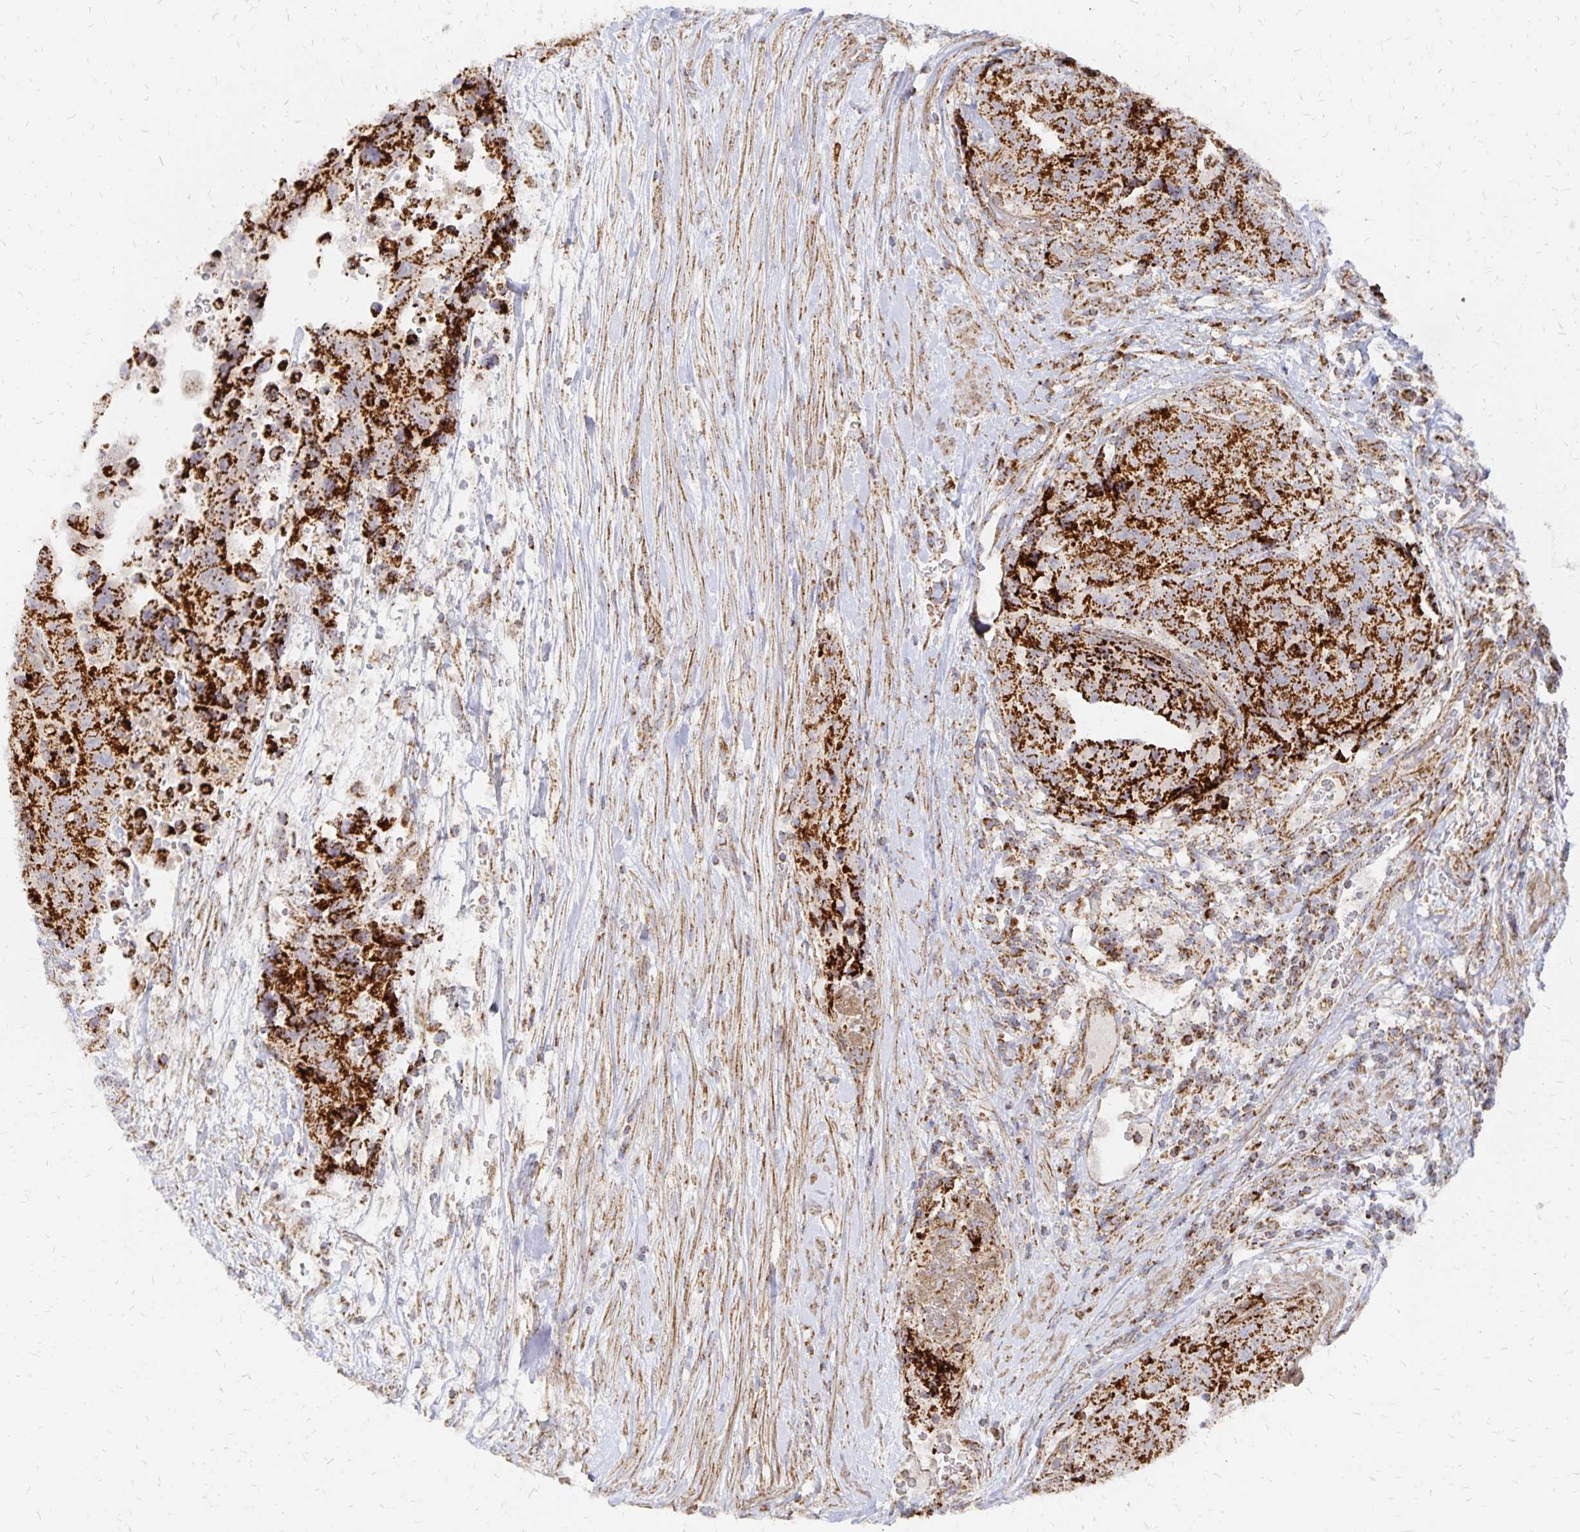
{"staining": {"intensity": "strong", "quantity": ">75%", "location": "cytoplasmic/membranous"}, "tissue": "testis cancer", "cell_type": "Tumor cells", "image_type": "cancer", "snomed": [{"axis": "morphology", "description": "Carcinoma, Embryonal, NOS"}, {"axis": "topography", "description": "Testis"}], "caption": "The histopathology image exhibits immunohistochemical staining of testis cancer (embryonal carcinoma). There is strong cytoplasmic/membranous expression is identified in about >75% of tumor cells. (brown staining indicates protein expression, while blue staining denotes nuclei).", "gene": "STOML2", "patient": {"sex": "male", "age": 24}}